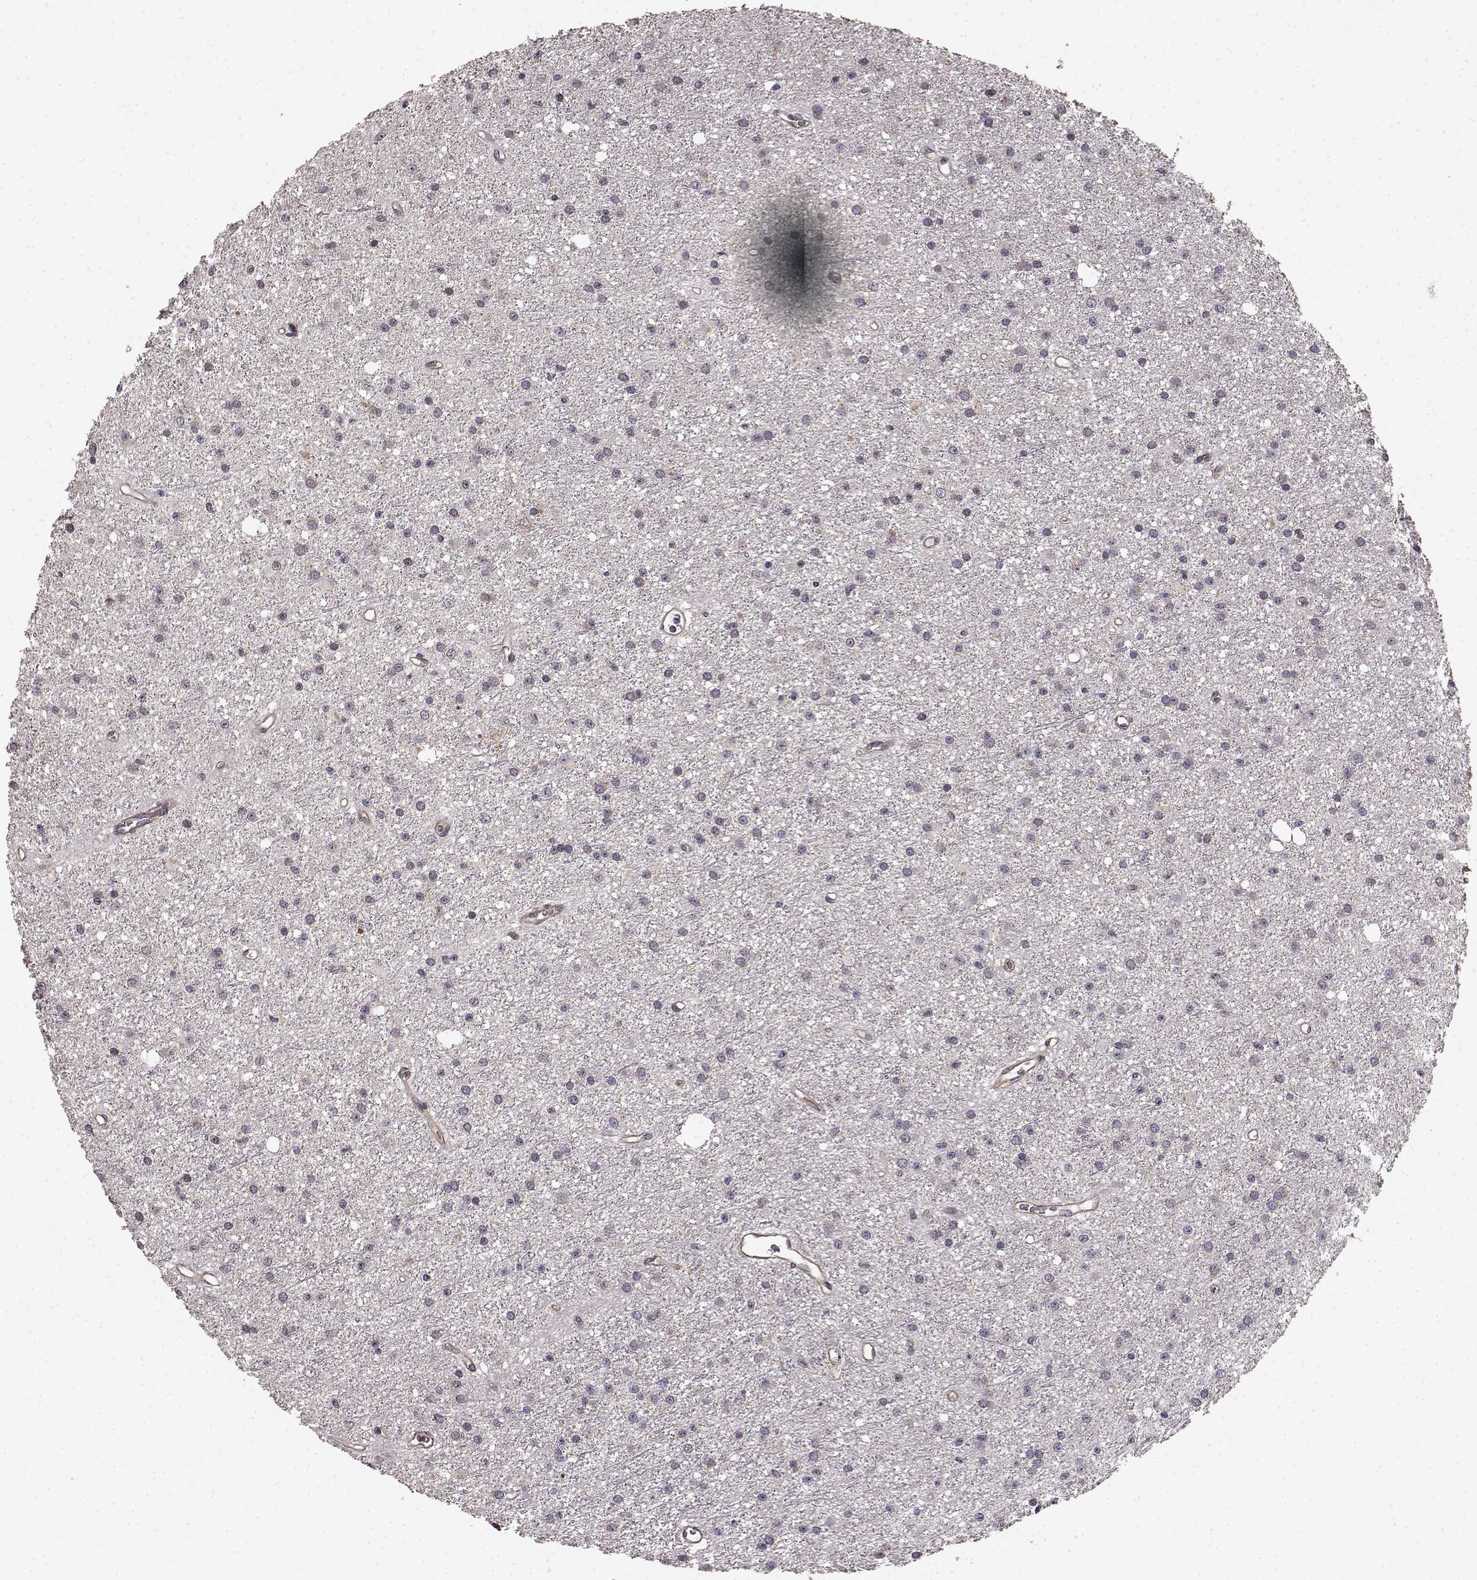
{"staining": {"intensity": "negative", "quantity": "none", "location": "none"}, "tissue": "glioma", "cell_type": "Tumor cells", "image_type": "cancer", "snomed": [{"axis": "morphology", "description": "Glioma, malignant, Low grade"}, {"axis": "topography", "description": "Brain"}], "caption": "Tumor cells are negative for protein expression in human malignant glioma (low-grade).", "gene": "BACH2", "patient": {"sex": "male", "age": 27}}